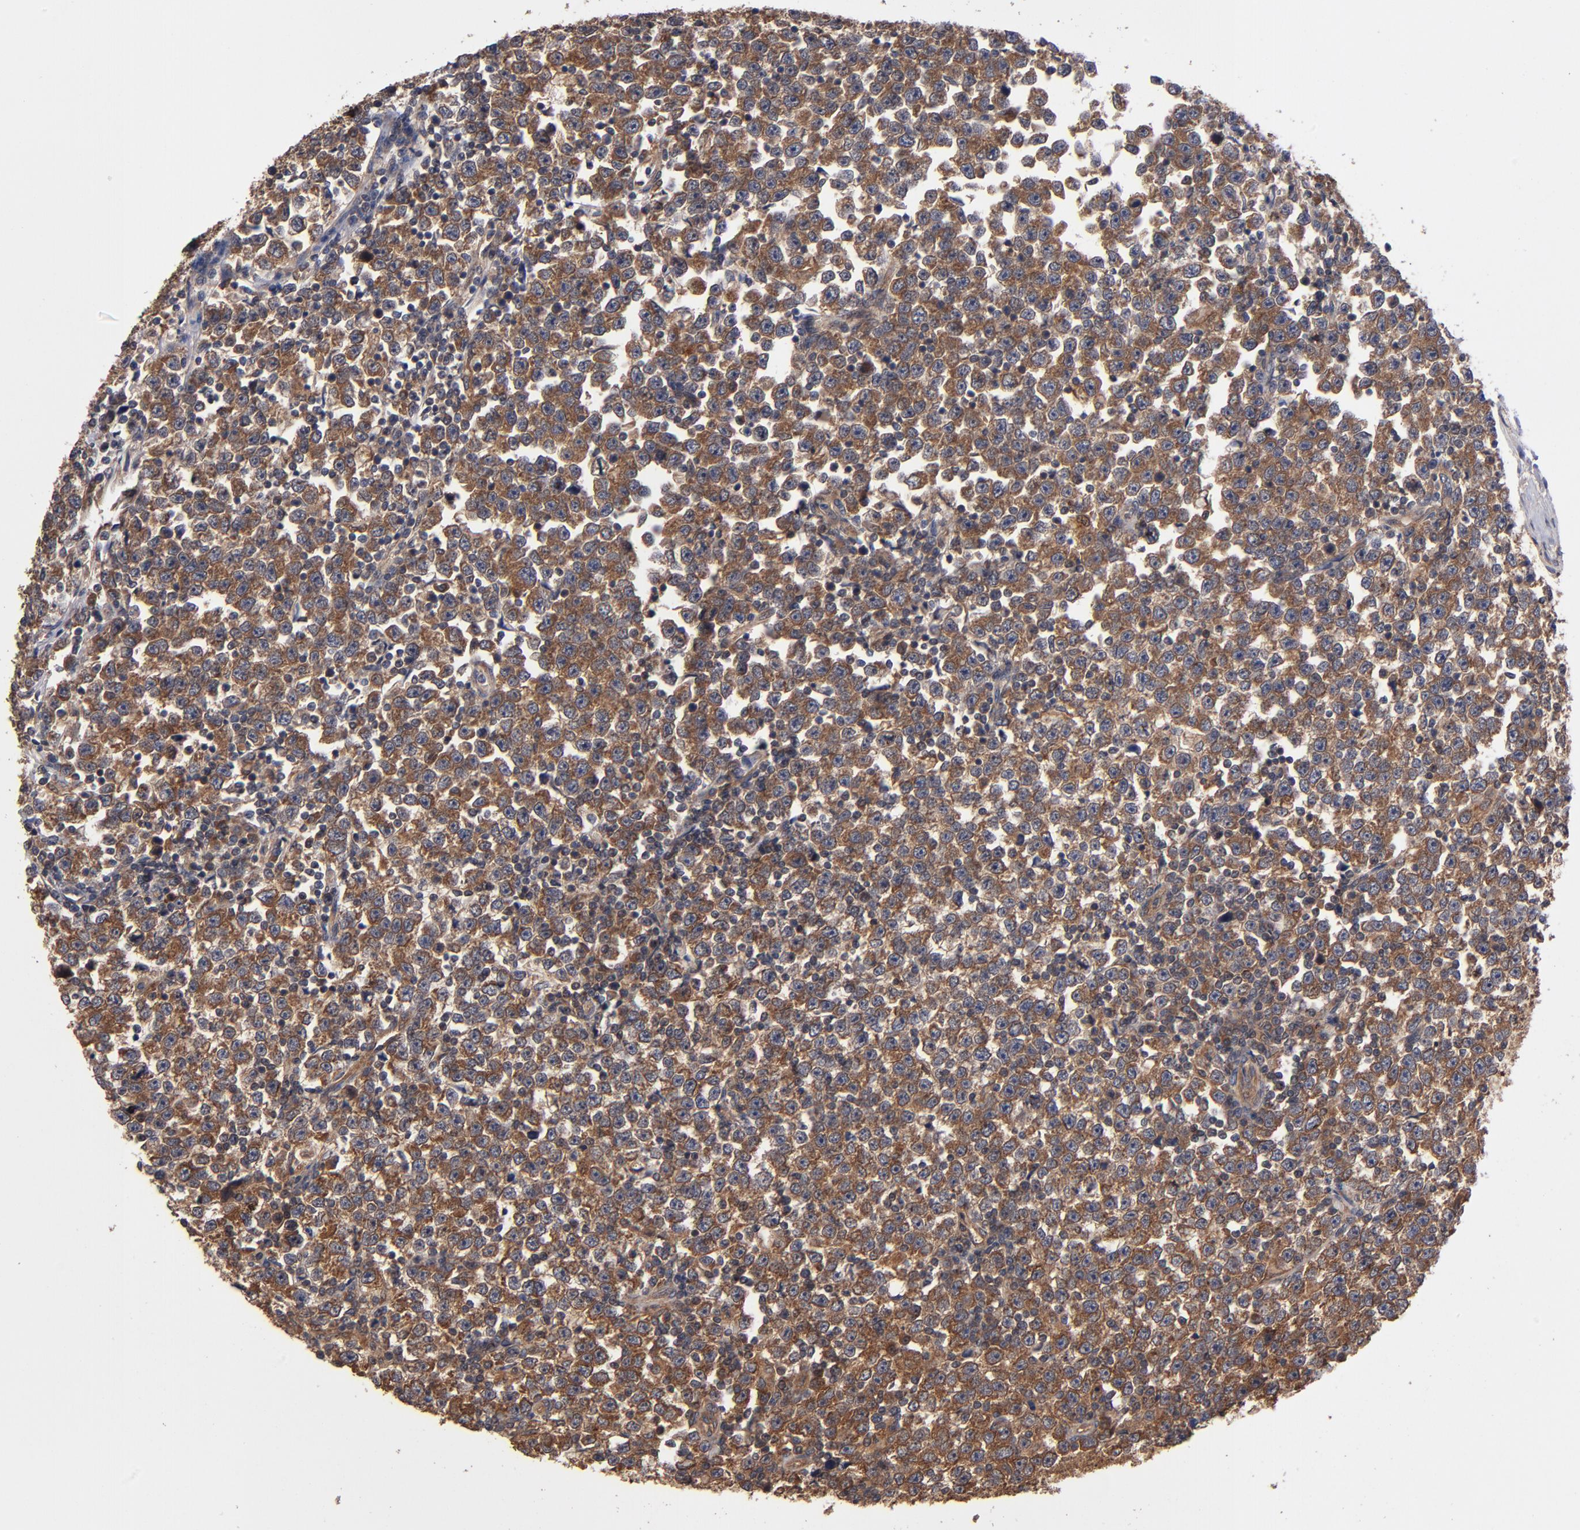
{"staining": {"intensity": "moderate", "quantity": ">75%", "location": "cytoplasmic/membranous"}, "tissue": "testis cancer", "cell_type": "Tumor cells", "image_type": "cancer", "snomed": [{"axis": "morphology", "description": "Seminoma, NOS"}, {"axis": "topography", "description": "Testis"}], "caption": "Human testis cancer stained with a protein marker demonstrates moderate staining in tumor cells.", "gene": "BDKRB1", "patient": {"sex": "male", "age": 43}}